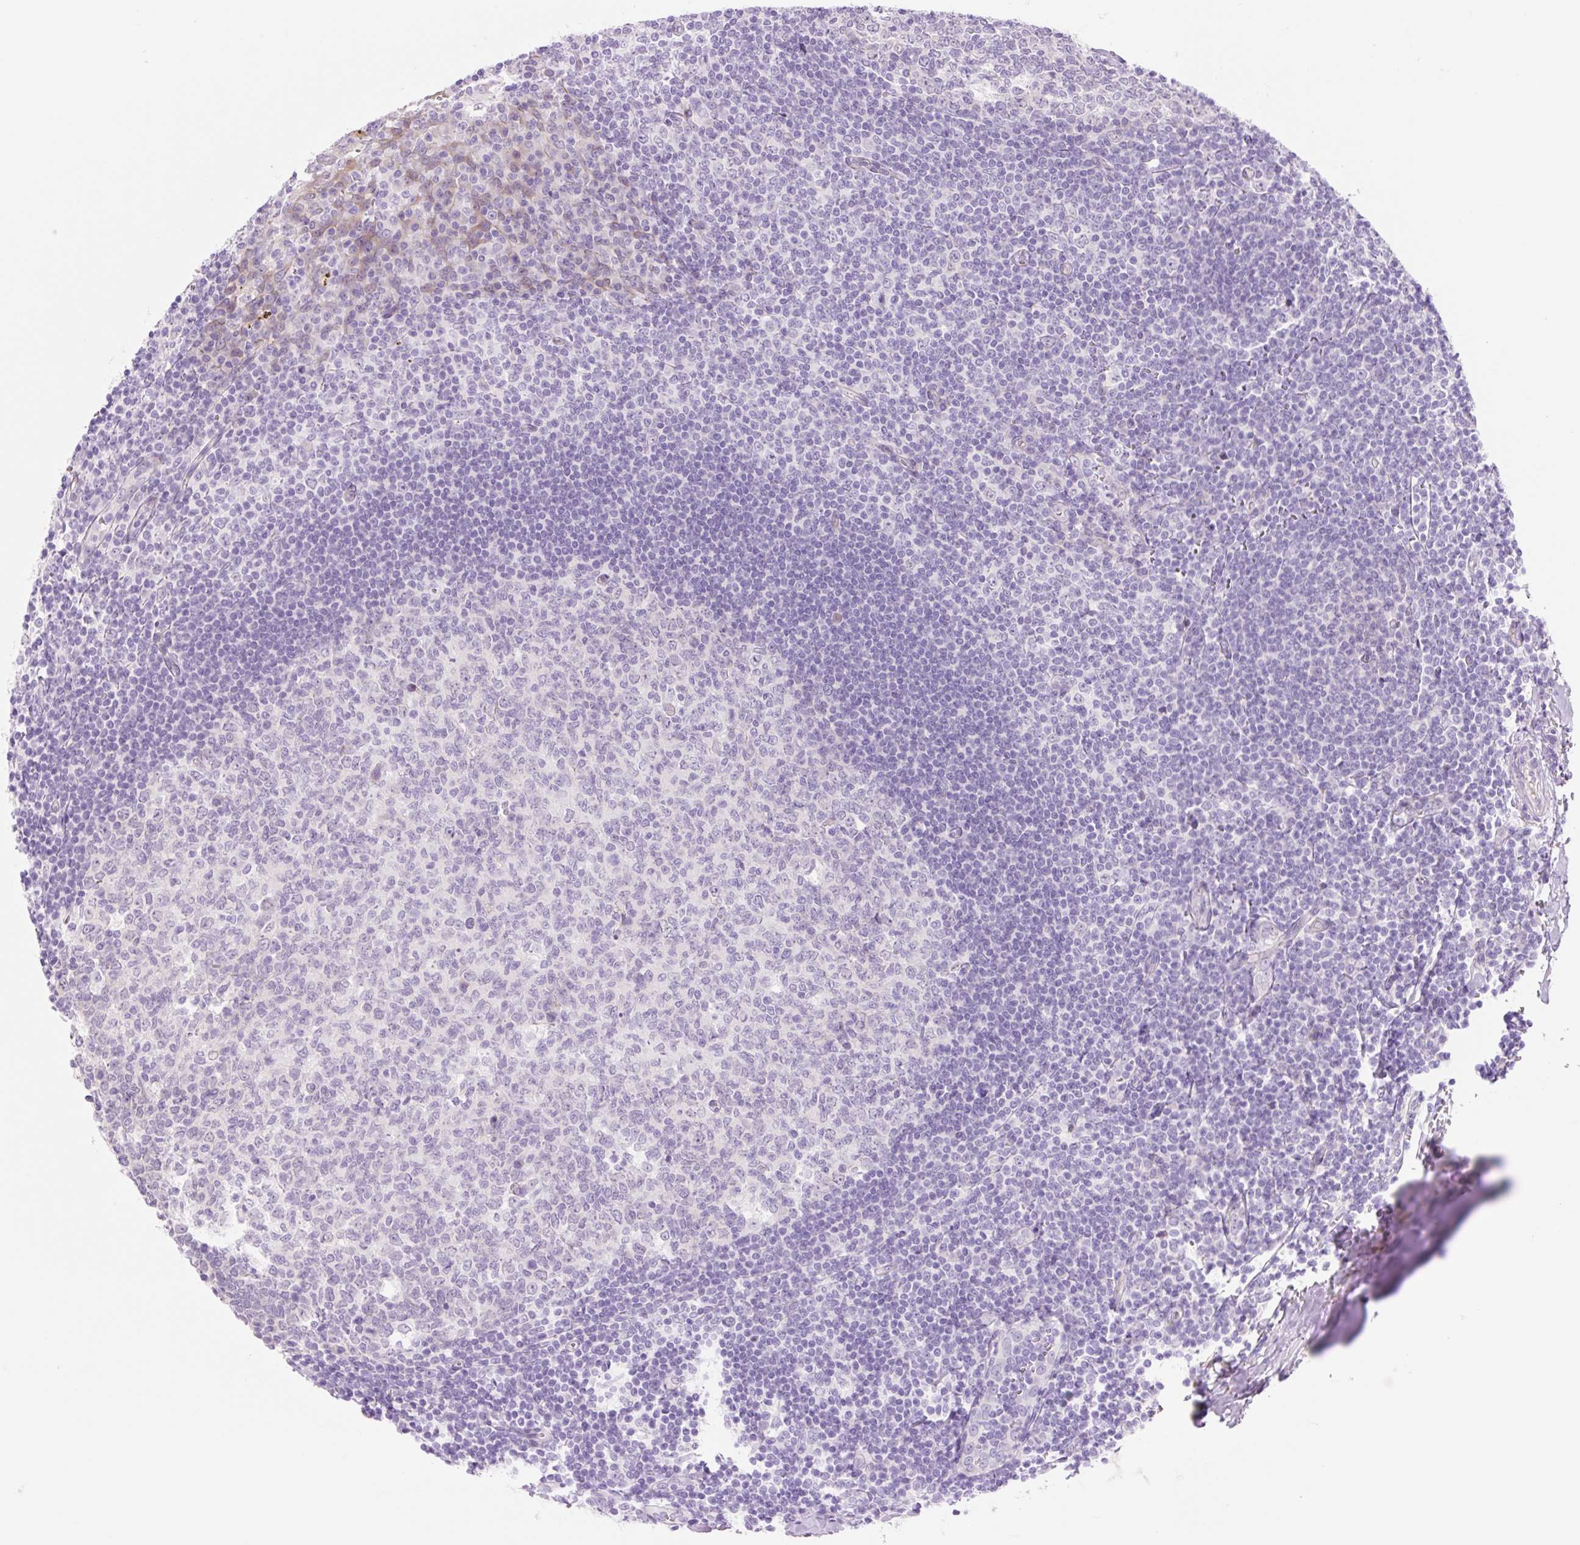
{"staining": {"intensity": "negative", "quantity": "none", "location": "none"}, "tissue": "tonsil", "cell_type": "Germinal center cells", "image_type": "normal", "snomed": [{"axis": "morphology", "description": "Normal tissue, NOS"}, {"axis": "topography", "description": "Tonsil"}], "caption": "Immunohistochemistry (IHC) histopathology image of normal tonsil: tonsil stained with DAB (3,3'-diaminobenzidine) exhibits no significant protein staining in germinal center cells. (Immunohistochemistry (IHC), brightfield microscopy, high magnification).", "gene": "ZNF121", "patient": {"sex": "male", "age": 27}}